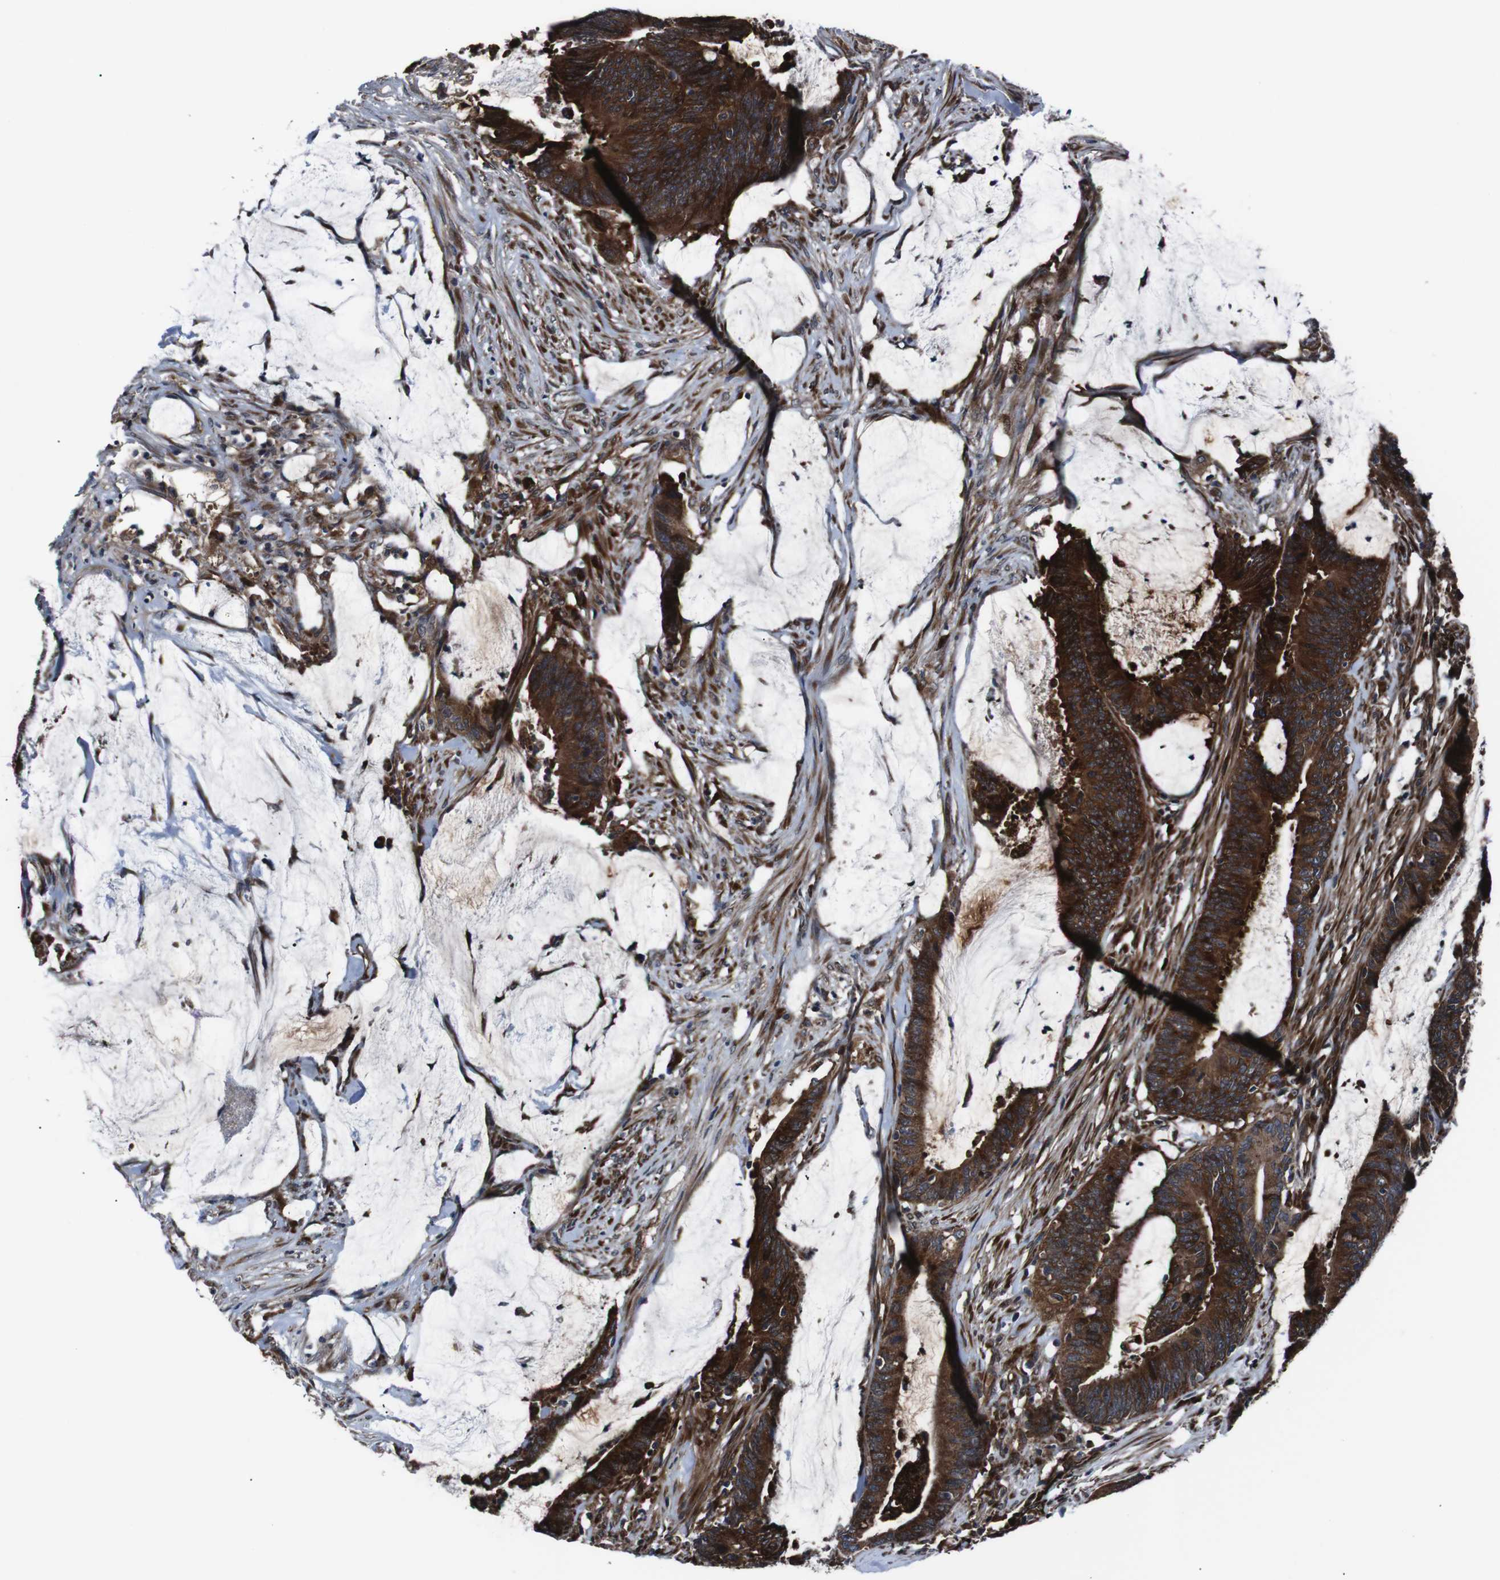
{"staining": {"intensity": "strong", "quantity": ">75%", "location": "cytoplasmic/membranous"}, "tissue": "colorectal cancer", "cell_type": "Tumor cells", "image_type": "cancer", "snomed": [{"axis": "morphology", "description": "Adenocarcinoma, NOS"}, {"axis": "topography", "description": "Rectum"}], "caption": "High-magnification brightfield microscopy of adenocarcinoma (colorectal) stained with DAB (brown) and counterstained with hematoxylin (blue). tumor cells exhibit strong cytoplasmic/membranous positivity is identified in about>75% of cells.", "gene": "EIF4A2", "patient": {"sex": "female", "age": 66}}